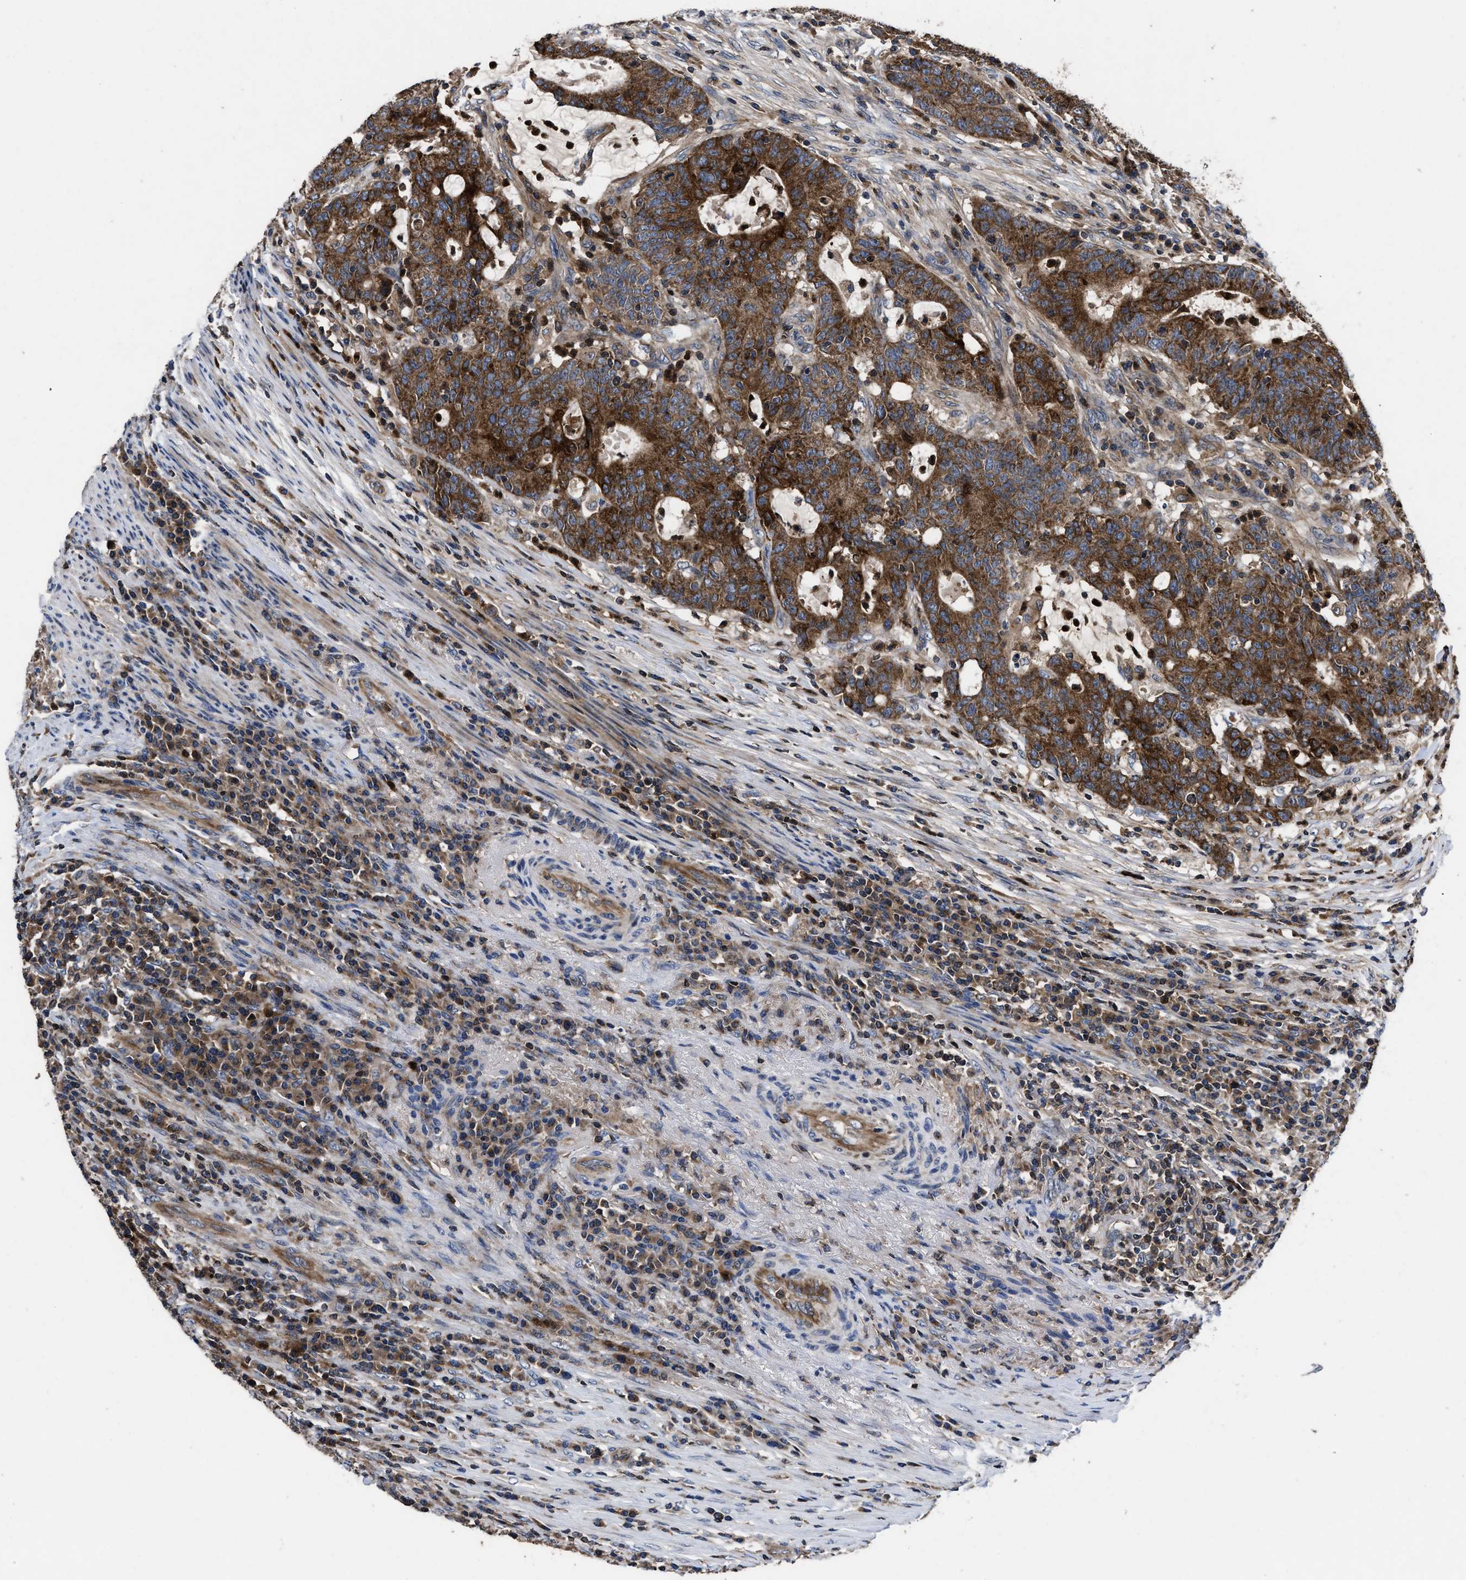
{"staining": {"intensity": "strong", "quantity": ">75%", "location": "cytoplasmic/membranous"}, "tissue": "colorectal cancer", "cell_type": "Tumor cells", "image_type": "cancer", "snomed": [{"axis": "morphology", "description": "Normal tissue, NOS"}, {"axis": "morphology", "description": "Adenocarcinoma, NOS"}, {"axis": "topography", "description": "Colon"}], "caption": "This histopathology image shows immunohistochemistry staining of human colorectal adenocarcinoma, with high strong cytoplasmic/membranous expression in approximately >75% of tumor cells.", "gene": "YBEY", "patient": {"sex": "female", "age": 75}}